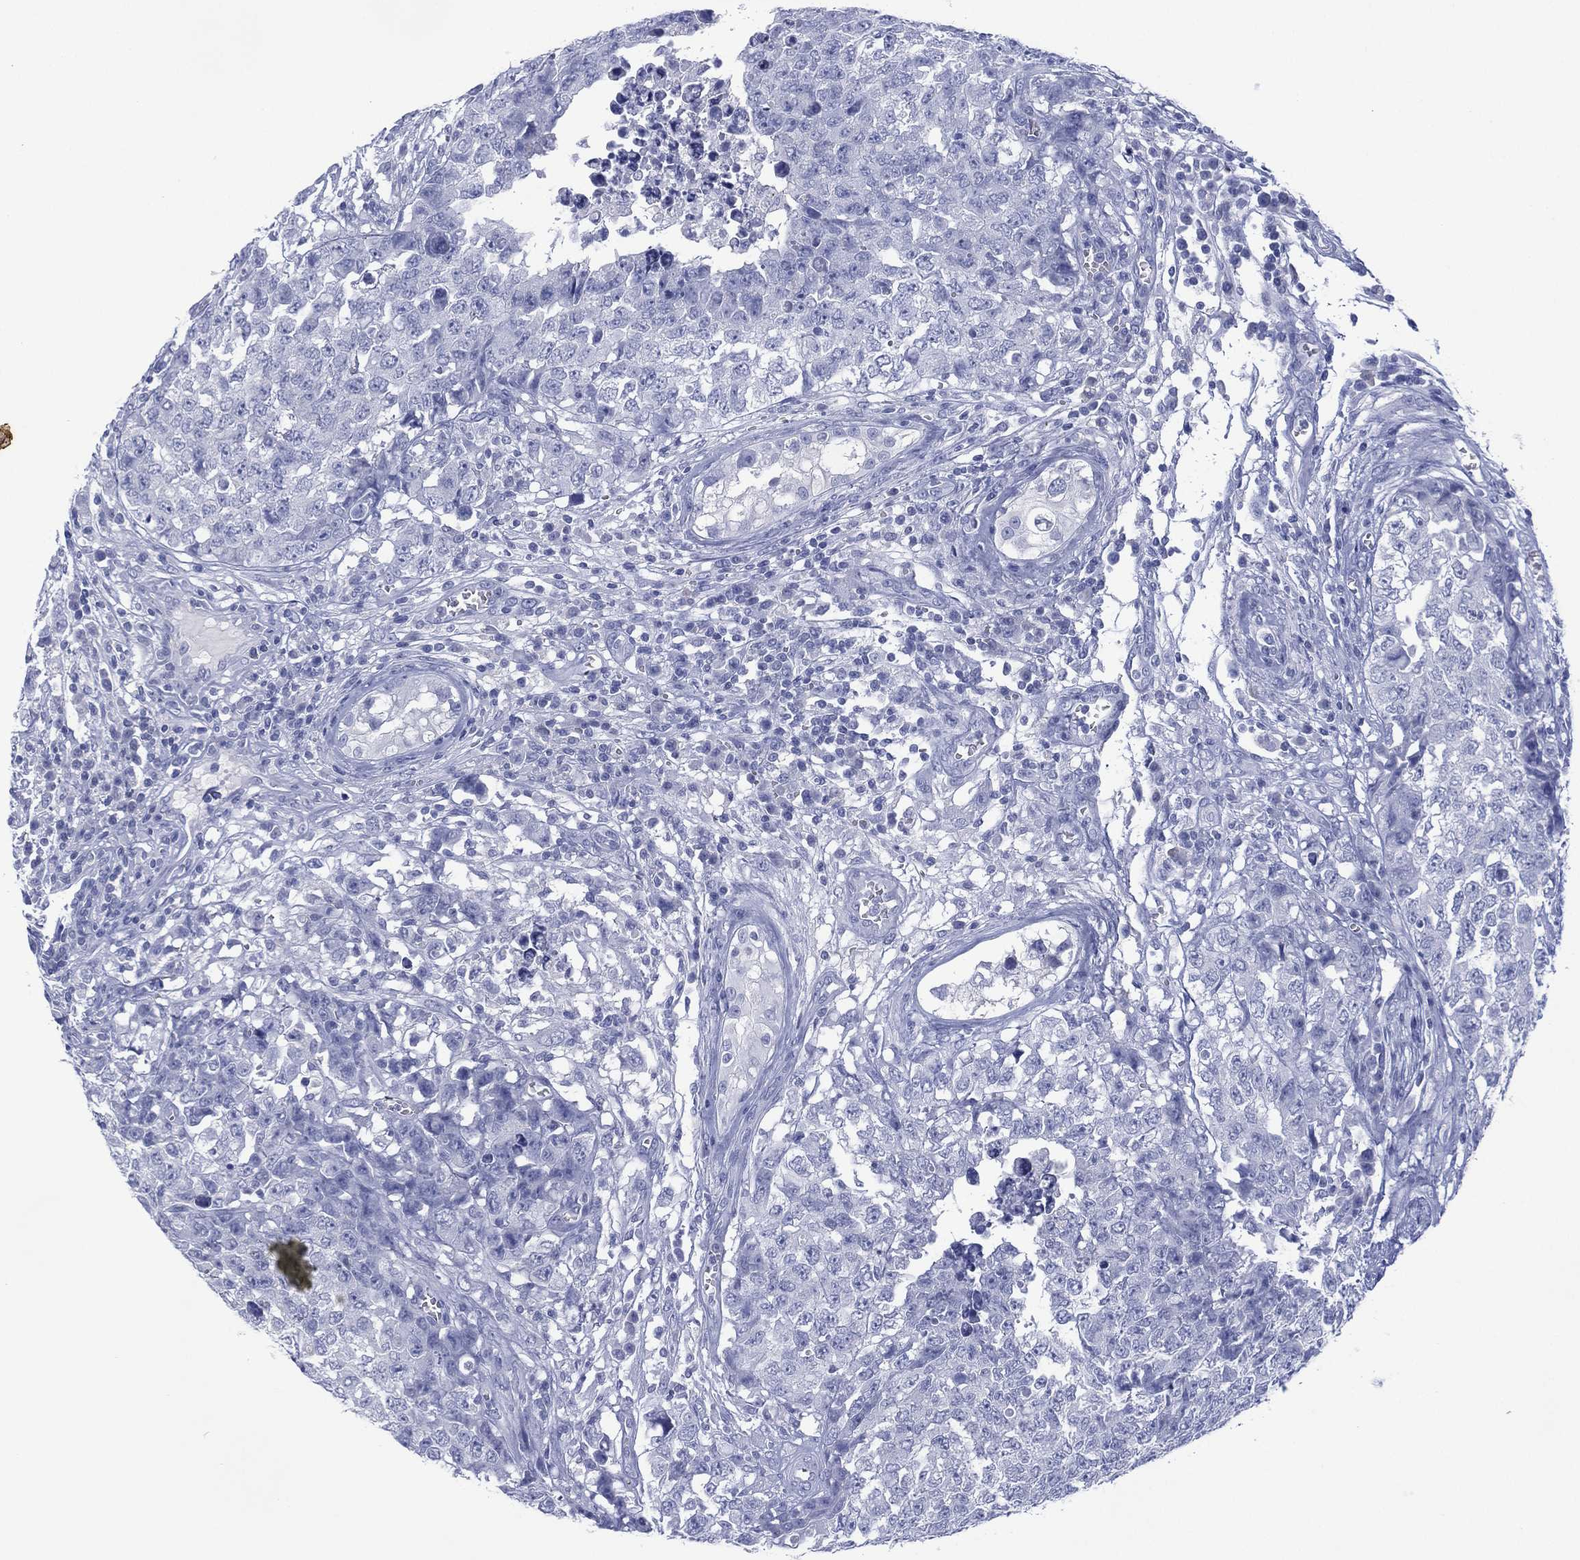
{"staining": {"intensity": "negative", "quantity": "none", "location": "none"}, "tissue": "testis cancer", "cell_type": "Tumor cells", "image_type": "cancer", "snomed": [{"axis": "morphology", "description": "Carcinoma, Embryonal, NOS"}, {"axis": "topography", "description": "Testis"}], "caption": "Testis cancer (embryonal carcinoma) was stained to show a protein in brown. There is no significant positivity in tumor cells. (Brightfield microscopy of DAB IHC at high magnification).", "gene": "DSG1", "patient": {"sex": "male", "age": 23}}